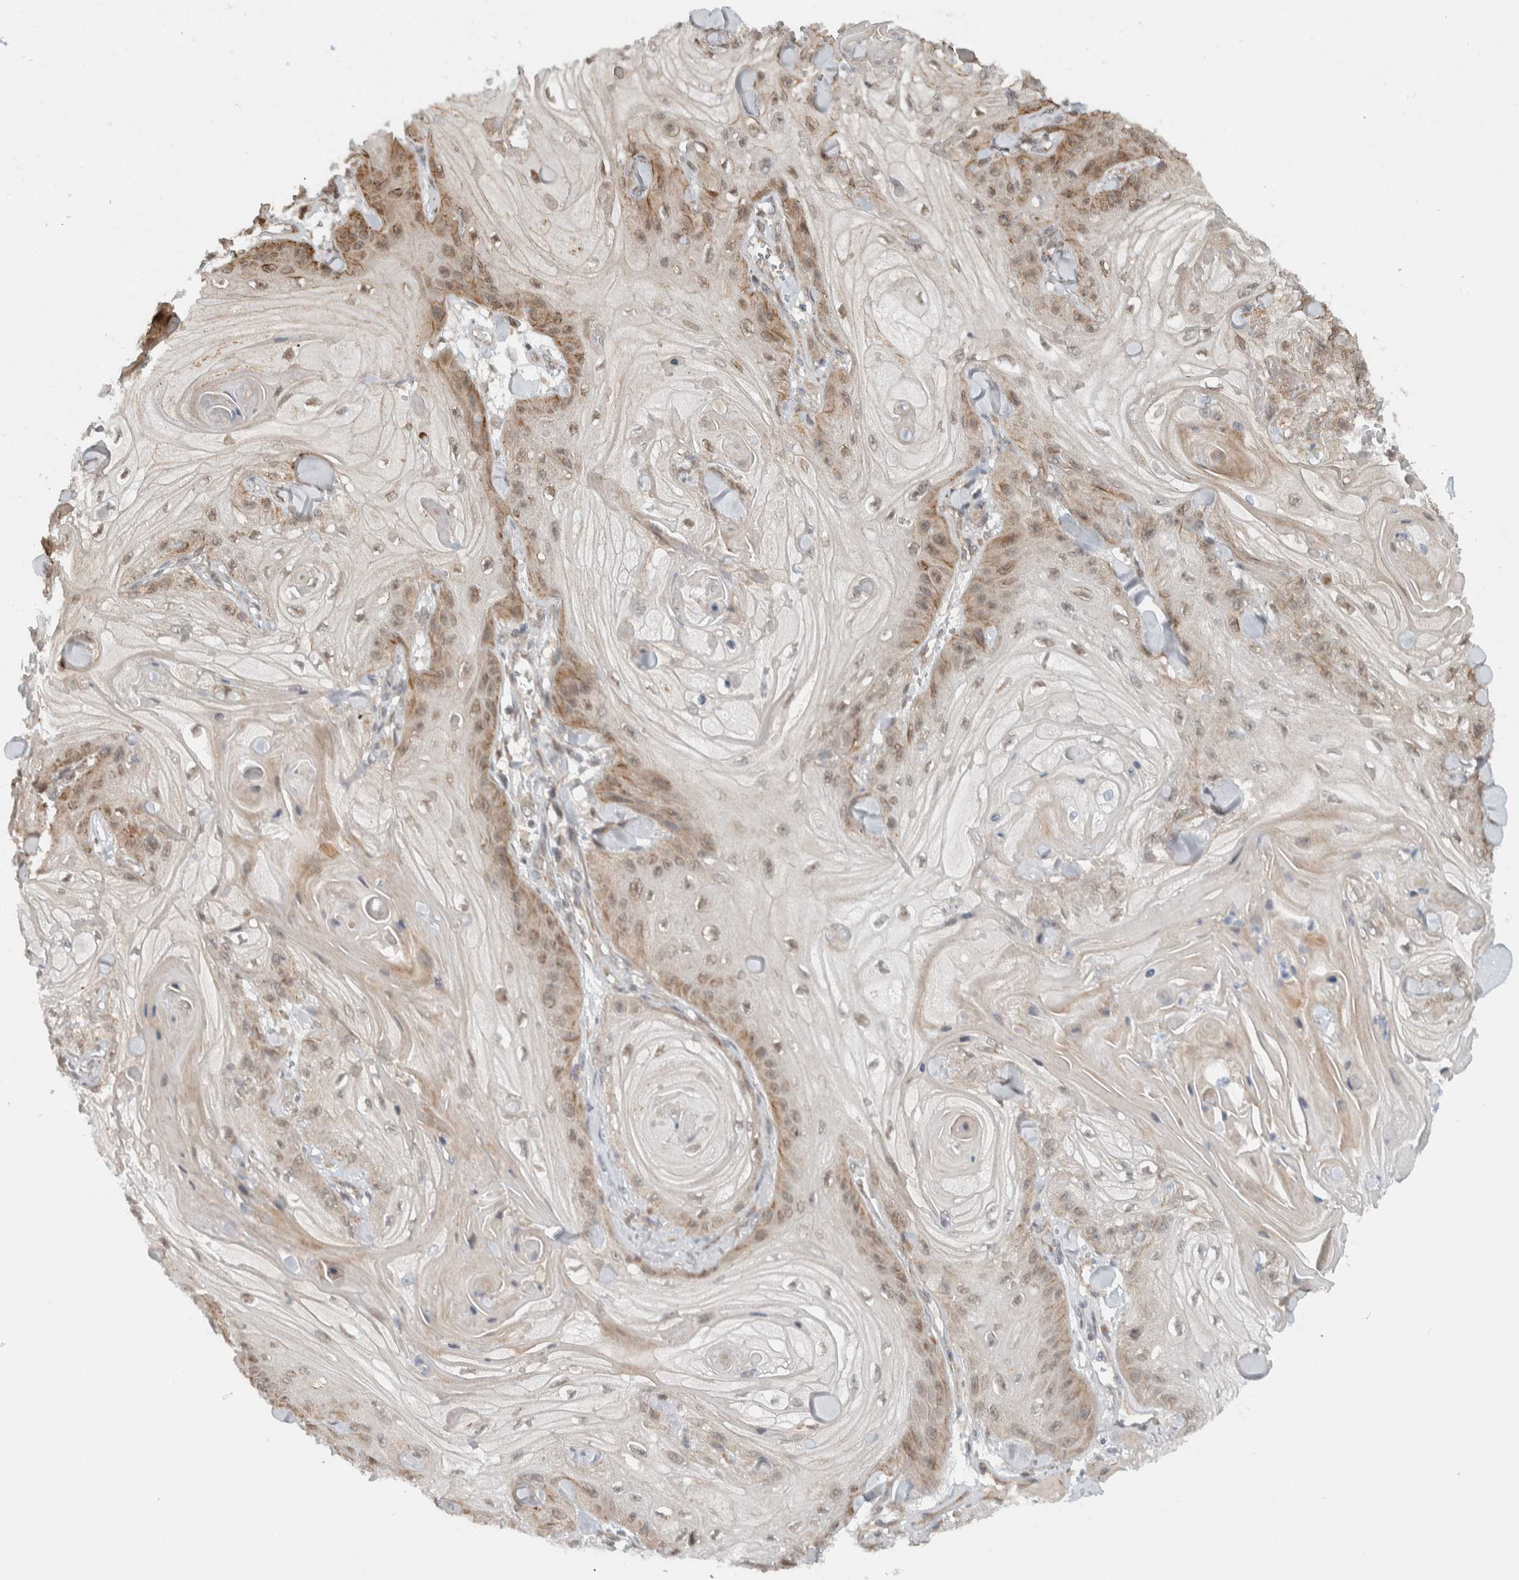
{"staining": {"intensity": "weak", "quantity": "<25%", "location": "cytoplasmic/membranous"}, "tissue": "skin cancer", "cell_type": "Tumor cells", "image_type": "cancer", "snomed": [{"axis": "morphology", "description": "Squamous cell carcinoma, NOS"}, {"axis": "topography", "description": "Skin"}], "caption": "A micrograph of human squamous cell carcinoma (skin) is negative for staining in tumor cells. (DAB immunohistochemistry visualized using brightfield microscopy, high magnification).", "gene": "KLHL6", "patient": {"sex": "male", "age": 74}}